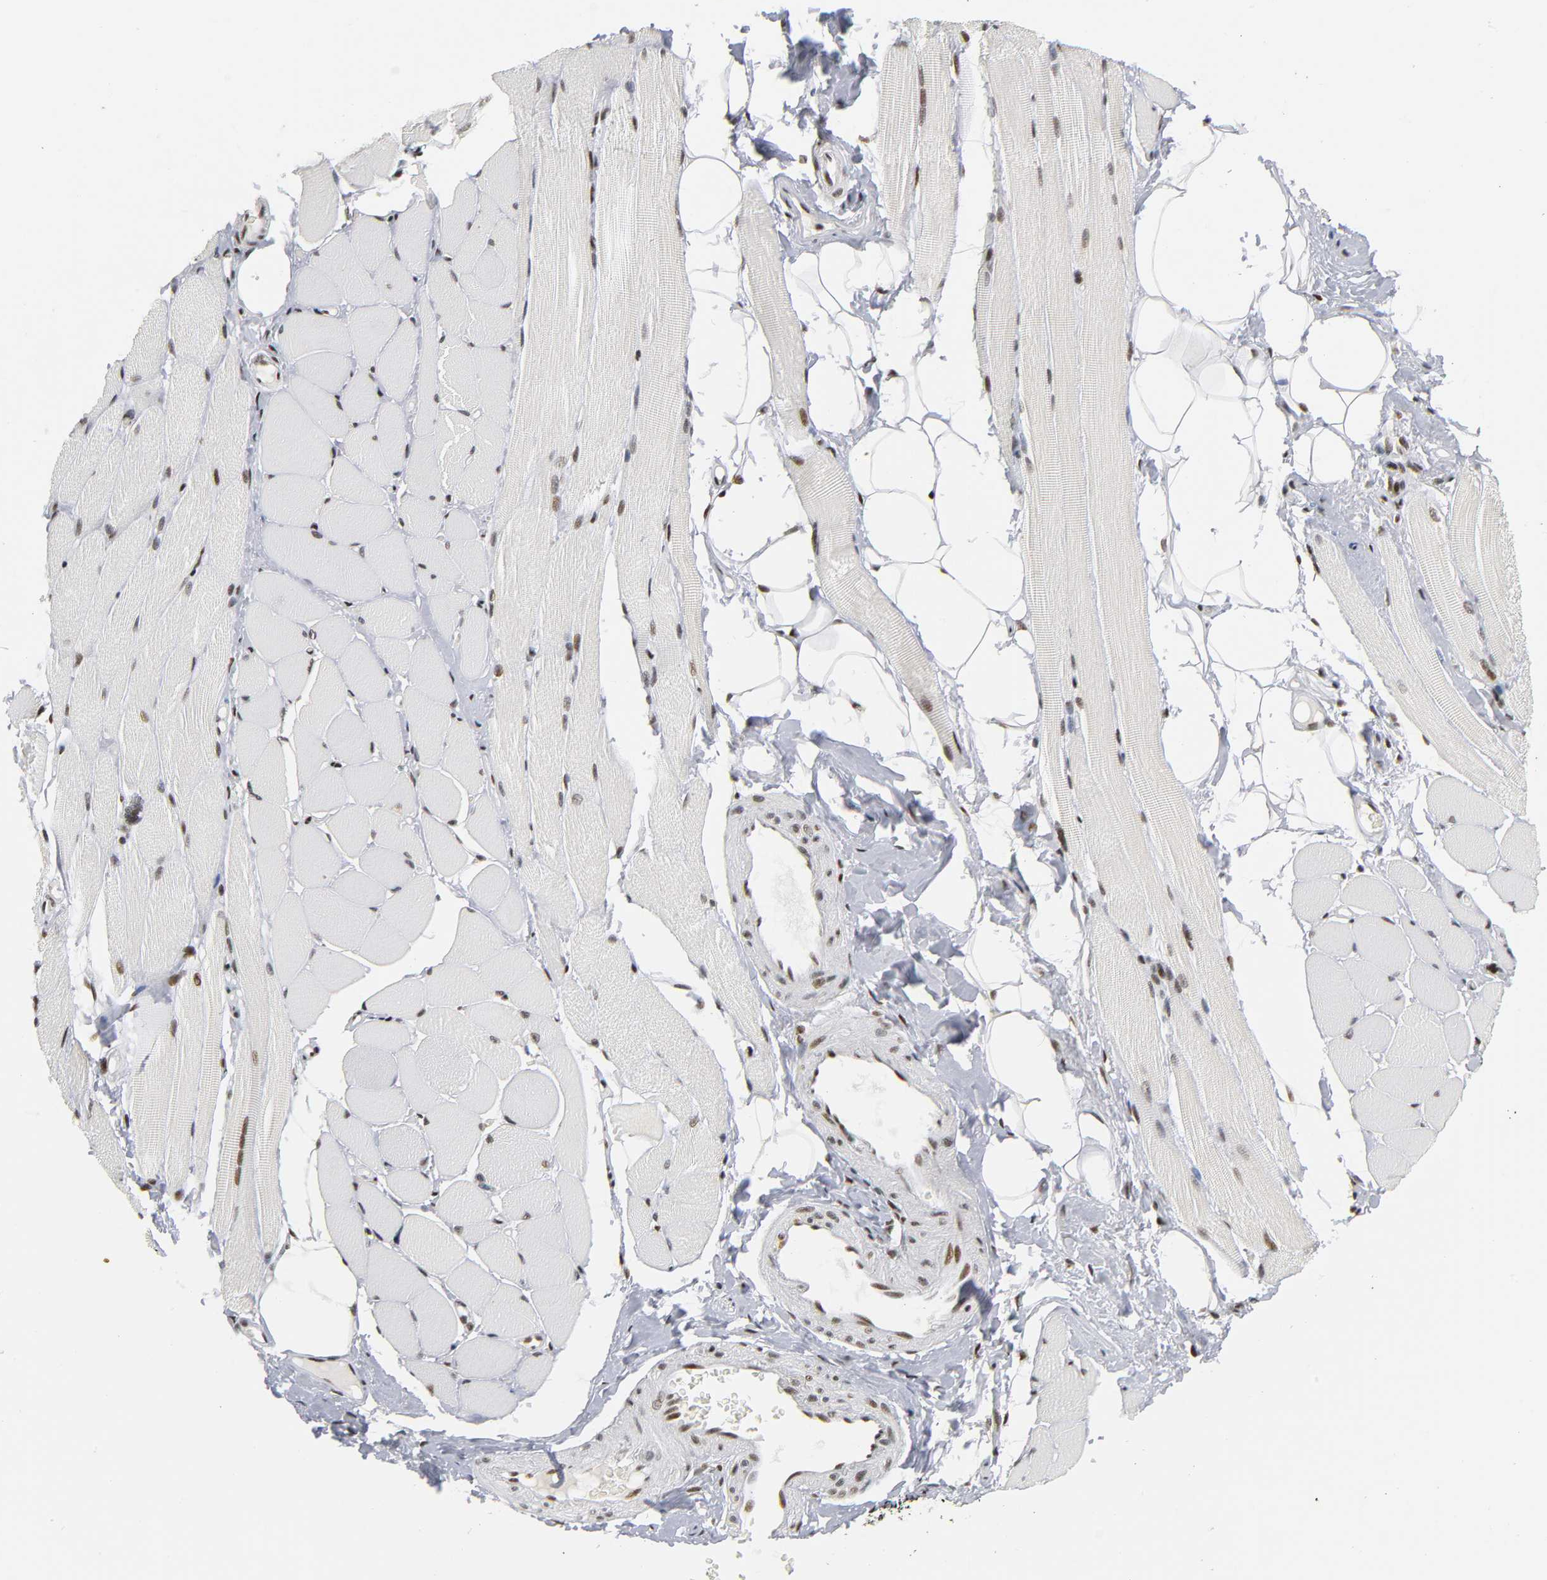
{"staining": {"intensity": "strong", "quantity": ">75%", "location": "nuclear"}, "tissue": "skeletal muscle", "cell_type": "Myocytes", "image_type": "normal", "snomed": [{"axis": "morphology", "description": "Normal tissue, NOS"}, {"axis": "topography", "description": "Skeletal muscle"}, {"axis": "topography", "description": "Peripheral nerve tissue"}], "caption": "Immunohistochemistry (DAB) staining of normal human skeletal muscle reveals strong nuclear protein expression in about >75% of myocytes.", "gene": "CREBBP", "patient": {"sex": "female", "age": 84}}